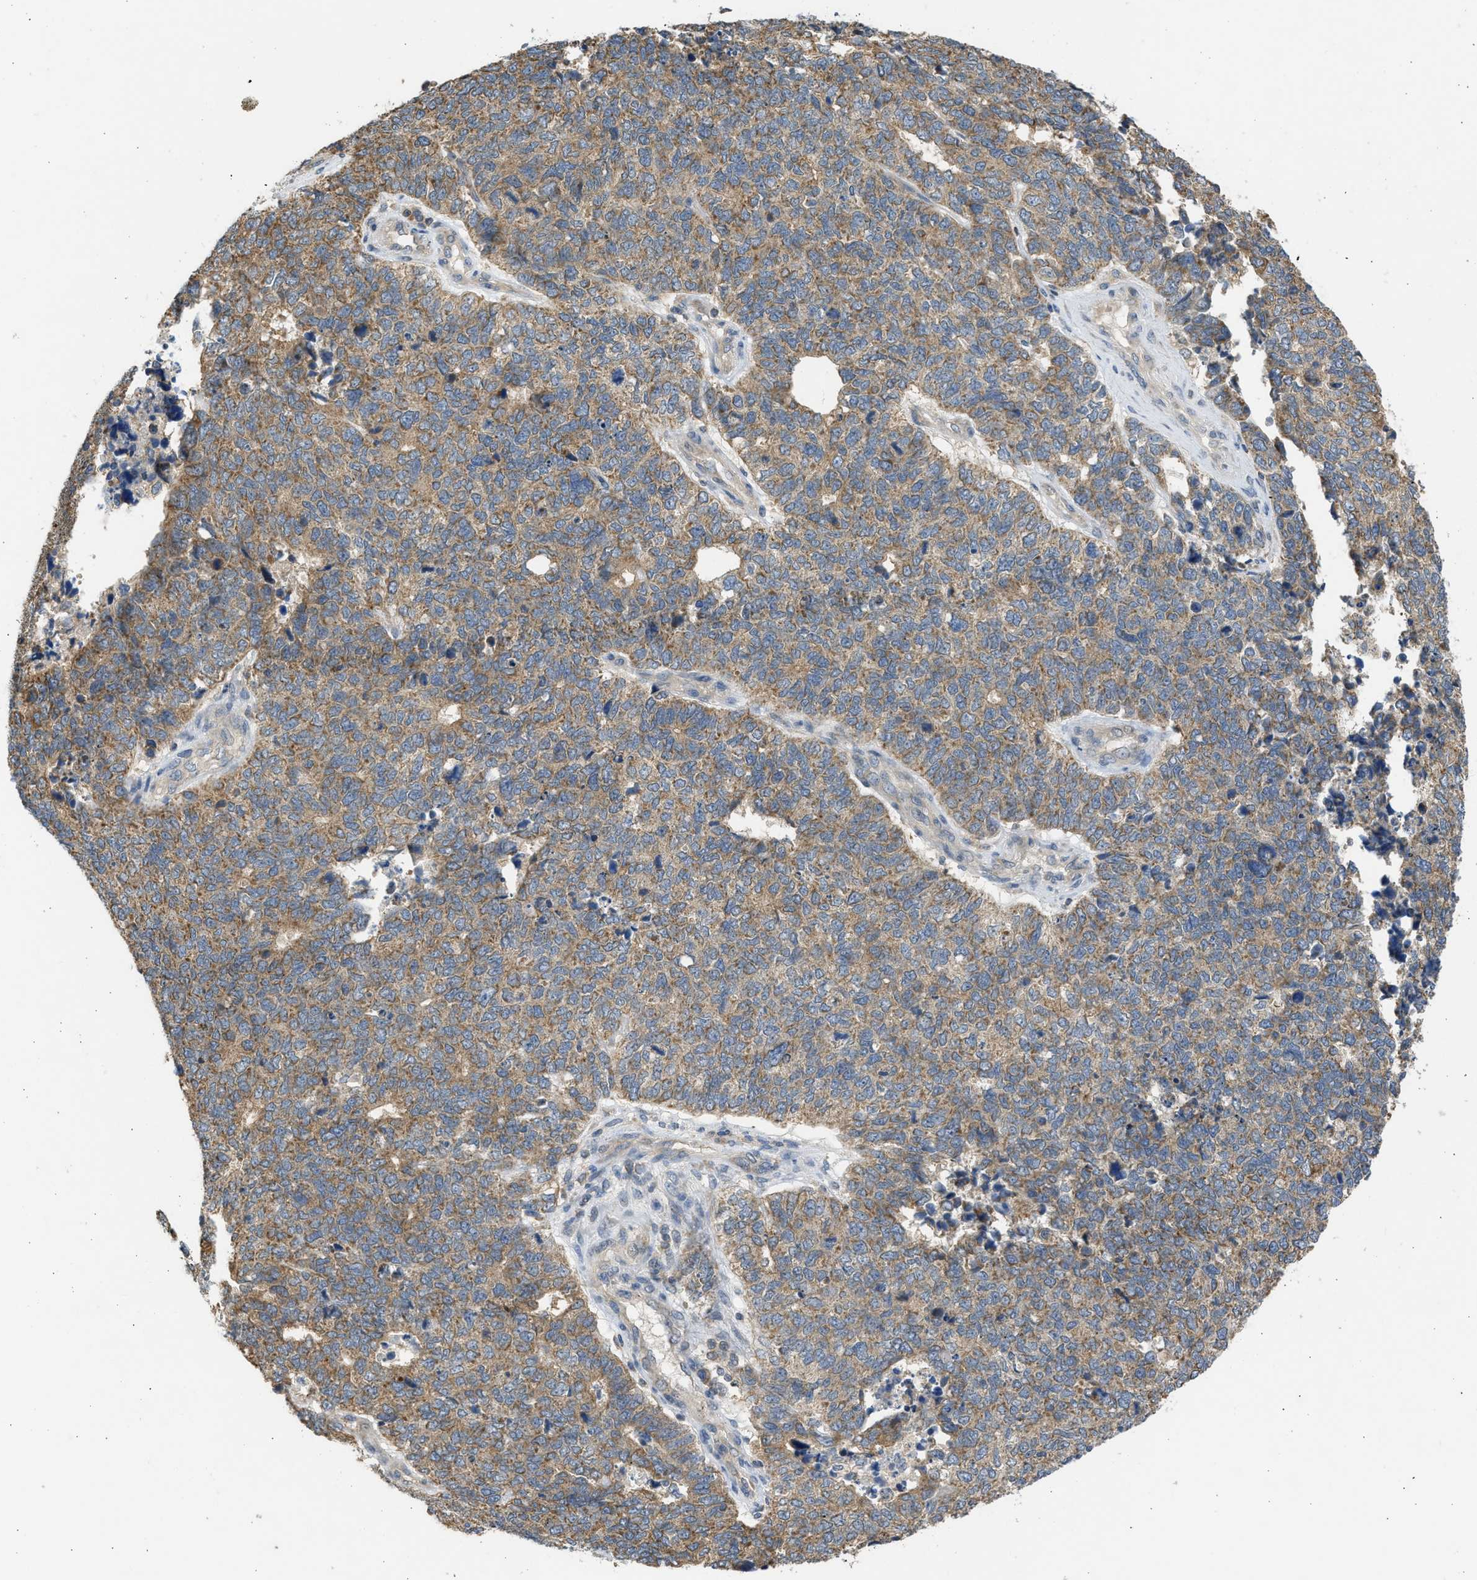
{"staining": {"intensity": "moderate", "quantity": ">75%", "location": "cytoplasmic/membranous"}, "tissue": "cervical cancer", "cell_type": "Tumor cells", "image_type": "cancer", "snomed": [{"axis": "morphology", "description": "Squamous cell carcinoma, NOS"}, {"axis": "topography", "description": "Cervix"}], "caption": "About >75% of tumor cells in squamous cell carcinoma (cervical) reveal moderate cytoplasmic/membranous protein expression as visualized by brown immunohistochemical staining.", "gene": "CYP1A1", "patient": {"sex": "female", "age": 63}}